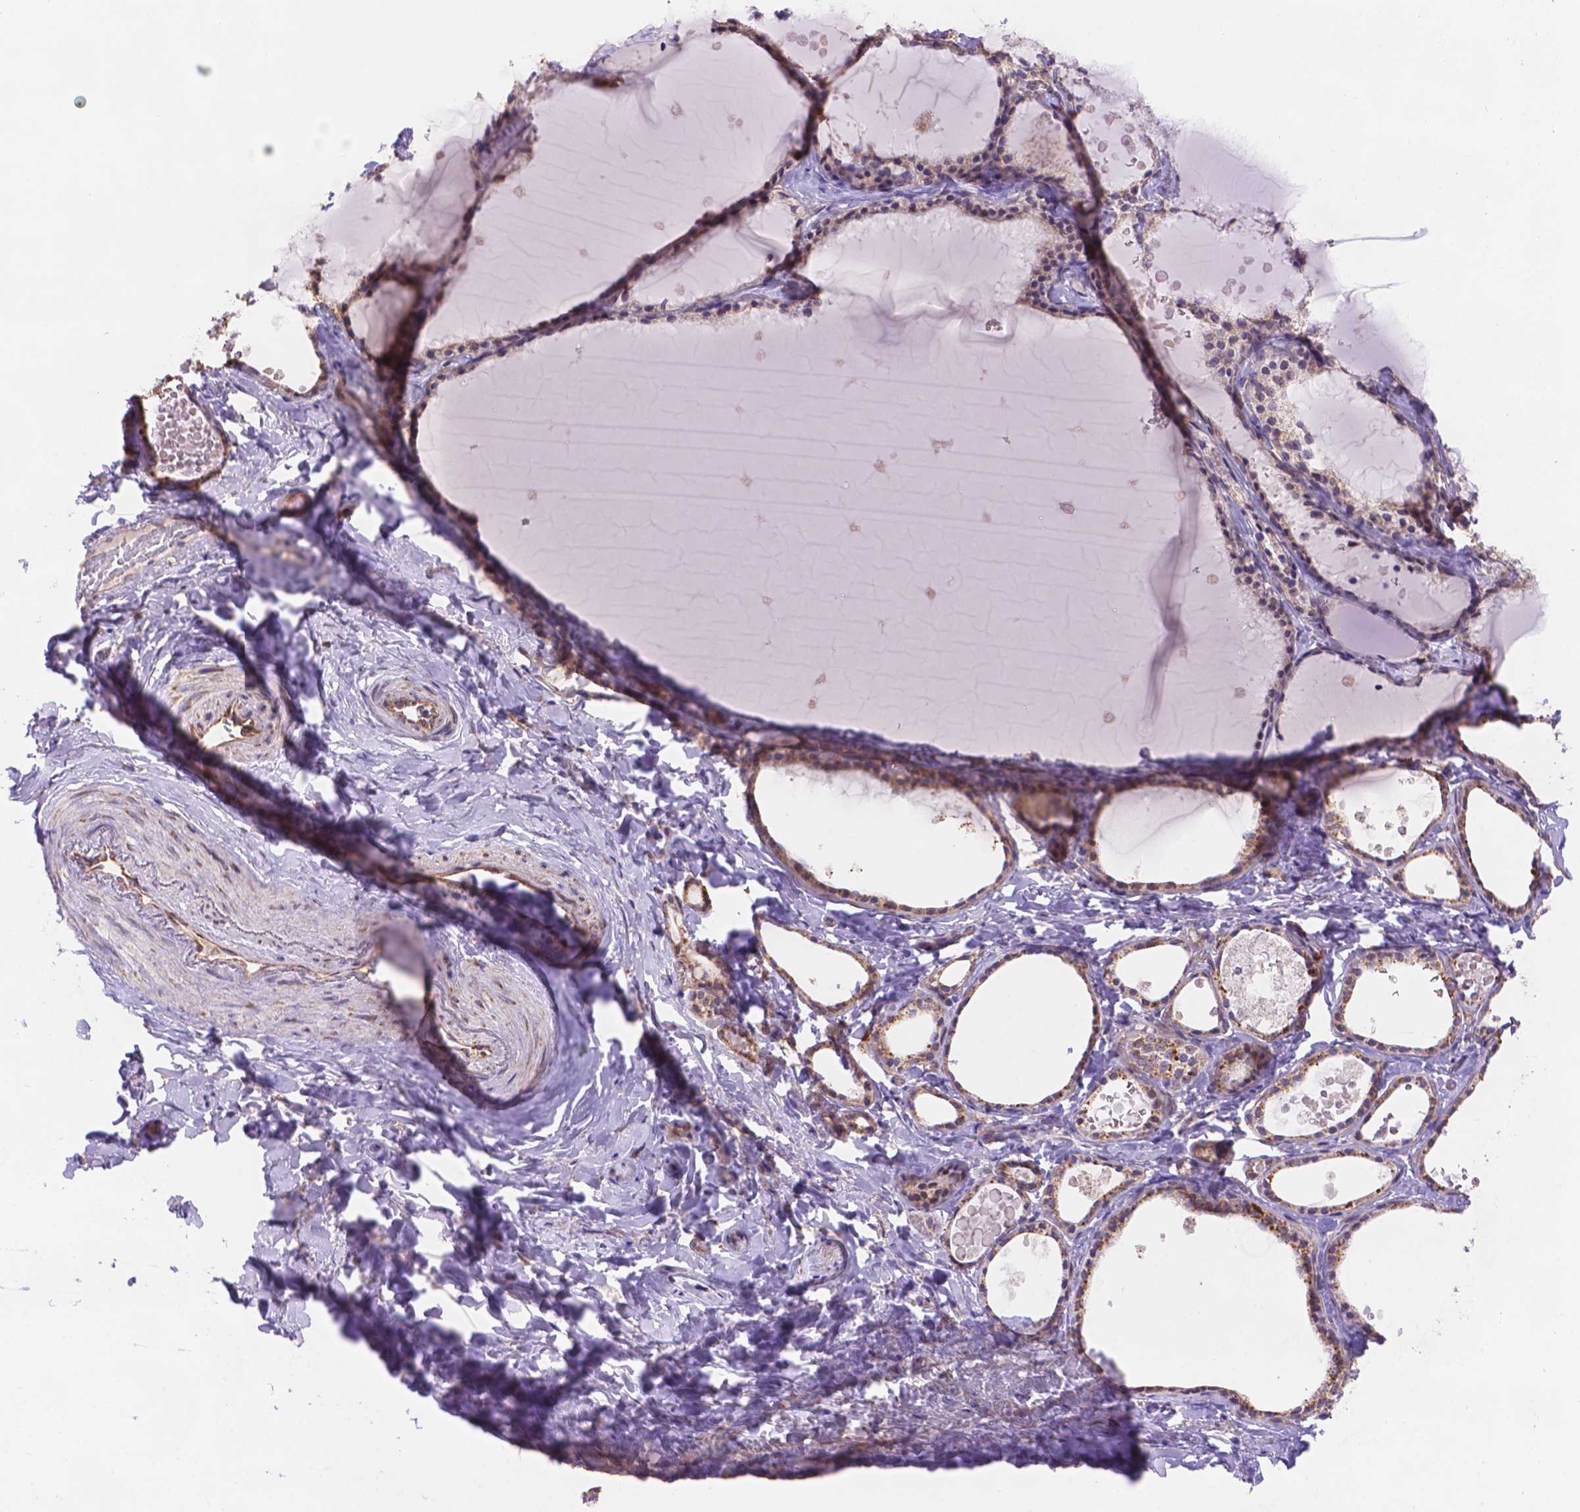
{"staining": {"intensity": "weak", "quantity": ">75%", "location": "cytoplasmic/membranous"}, "tissue": "thyroid gland", "cell_type": "Glandular cells", "image_type": "normal", "snomed": [{"axis": "morphology", "description": "Normal tissue, NOS"}, {"axis": "topography", "description": "Thyroid gland"}], "caption": "Immunohistochemistry (DAB (3,3'-diaminobenzidine)) staining of normal thyroid gland reveals weak cytoplasmic/membranous protein staining in approximately >75% of glandular cells. (IHC, brightfield microscopy, high magnification).", "gene": "CYYR1", "patient": {"sex": "female", "age": 56}}